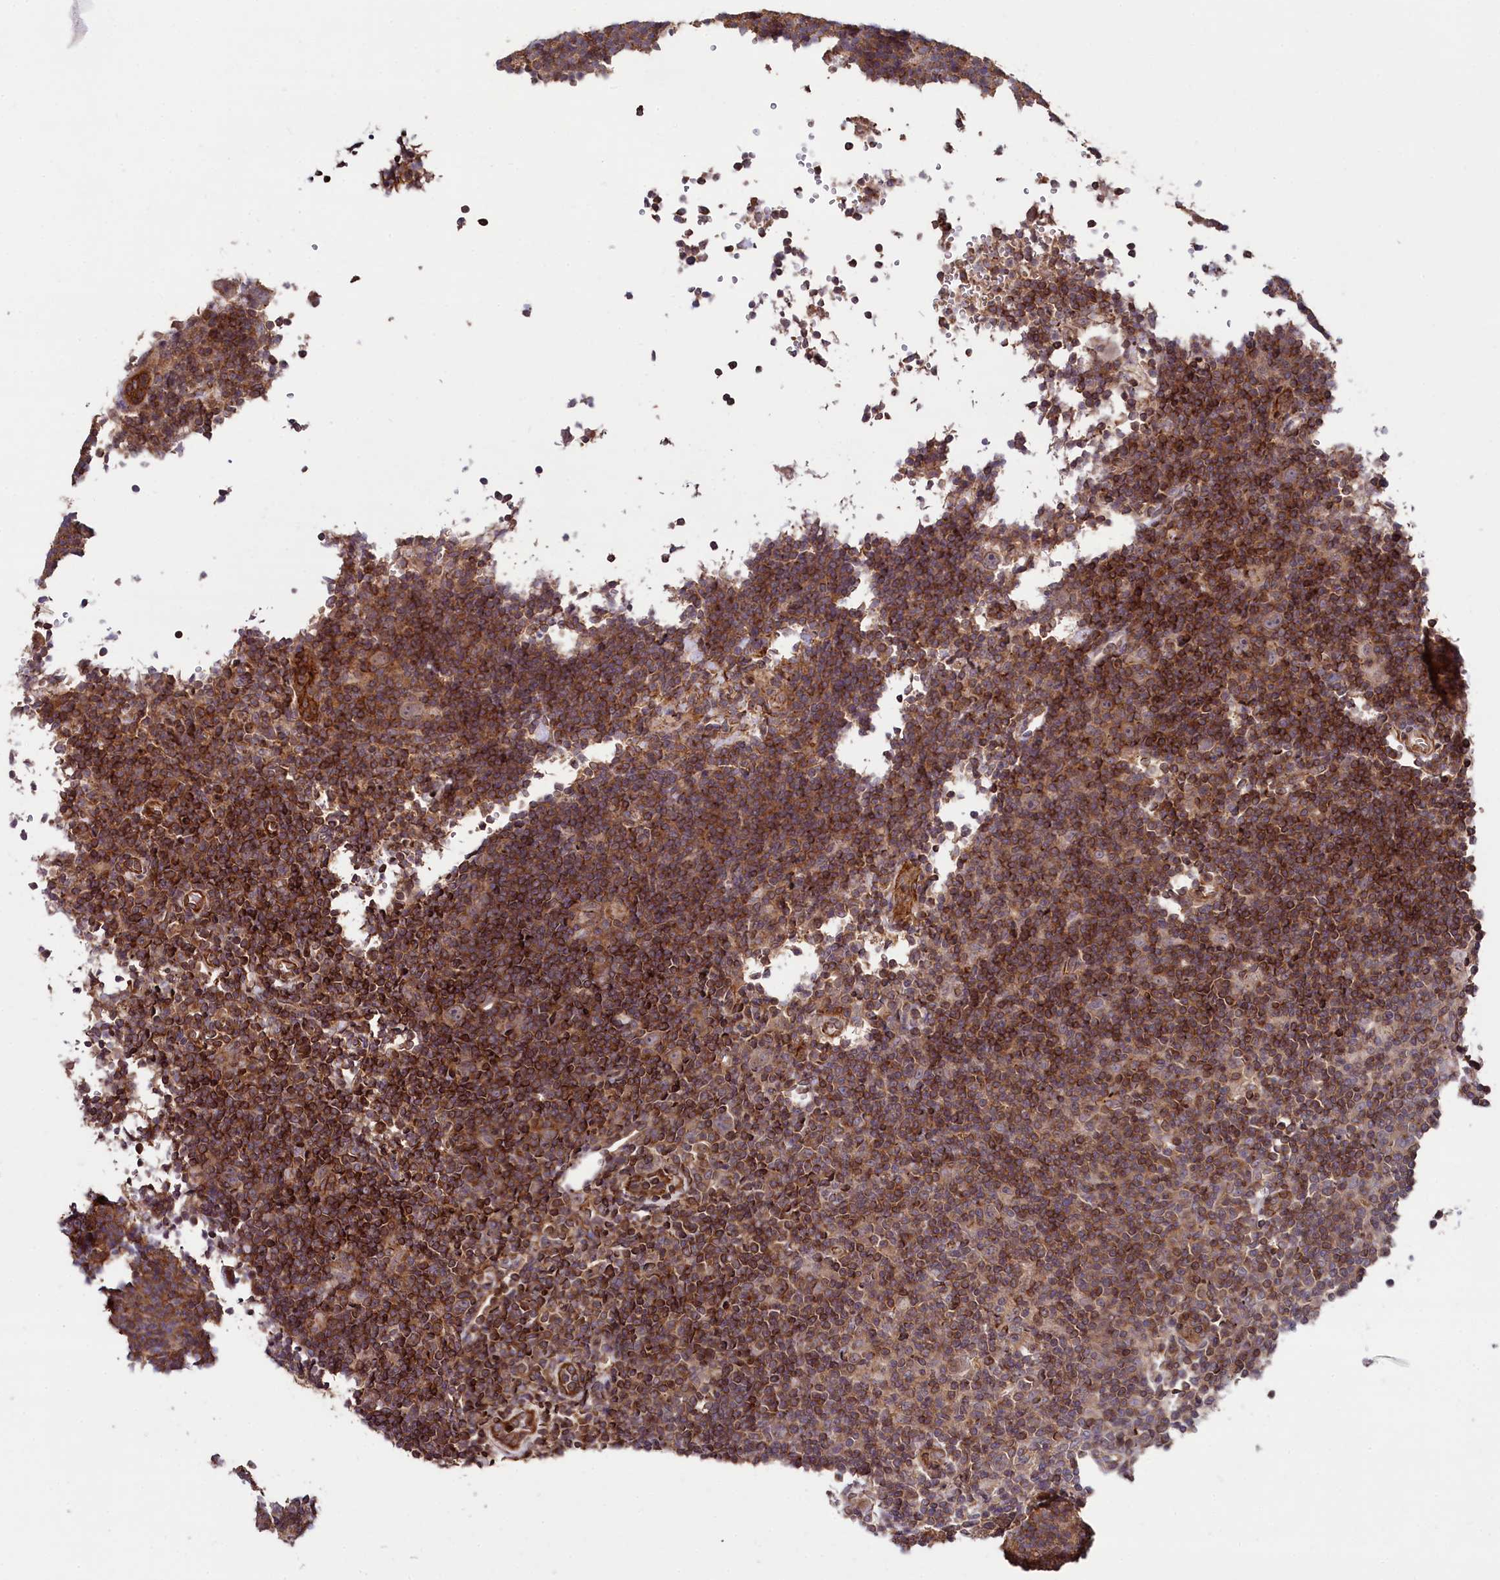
{"staining": {"intensity": "weak", "quantity": ">75%", "location": "cytoplasmic/membranous"}, "tissue": "lymphoma", "cell_type": "Tumor cells", "image_type": "cancer", "snomed": [{"axis": "morphology", "description": "Hodgkin's disease, NOS"}, {"axis": "topography", "description": "Lymph node"}], "caption": "Immunohistochemistry micrograph of neoplastic tissue: human lymphoma stained using IHC reveals low levels of weak protein expression localized specifically in the cytoplasmic/membranous of tumor cells, appearing as a cytoplasmic/membranous brown color.", "gene": "SVIP", "patient": {"sex": "female", "age": 57}}